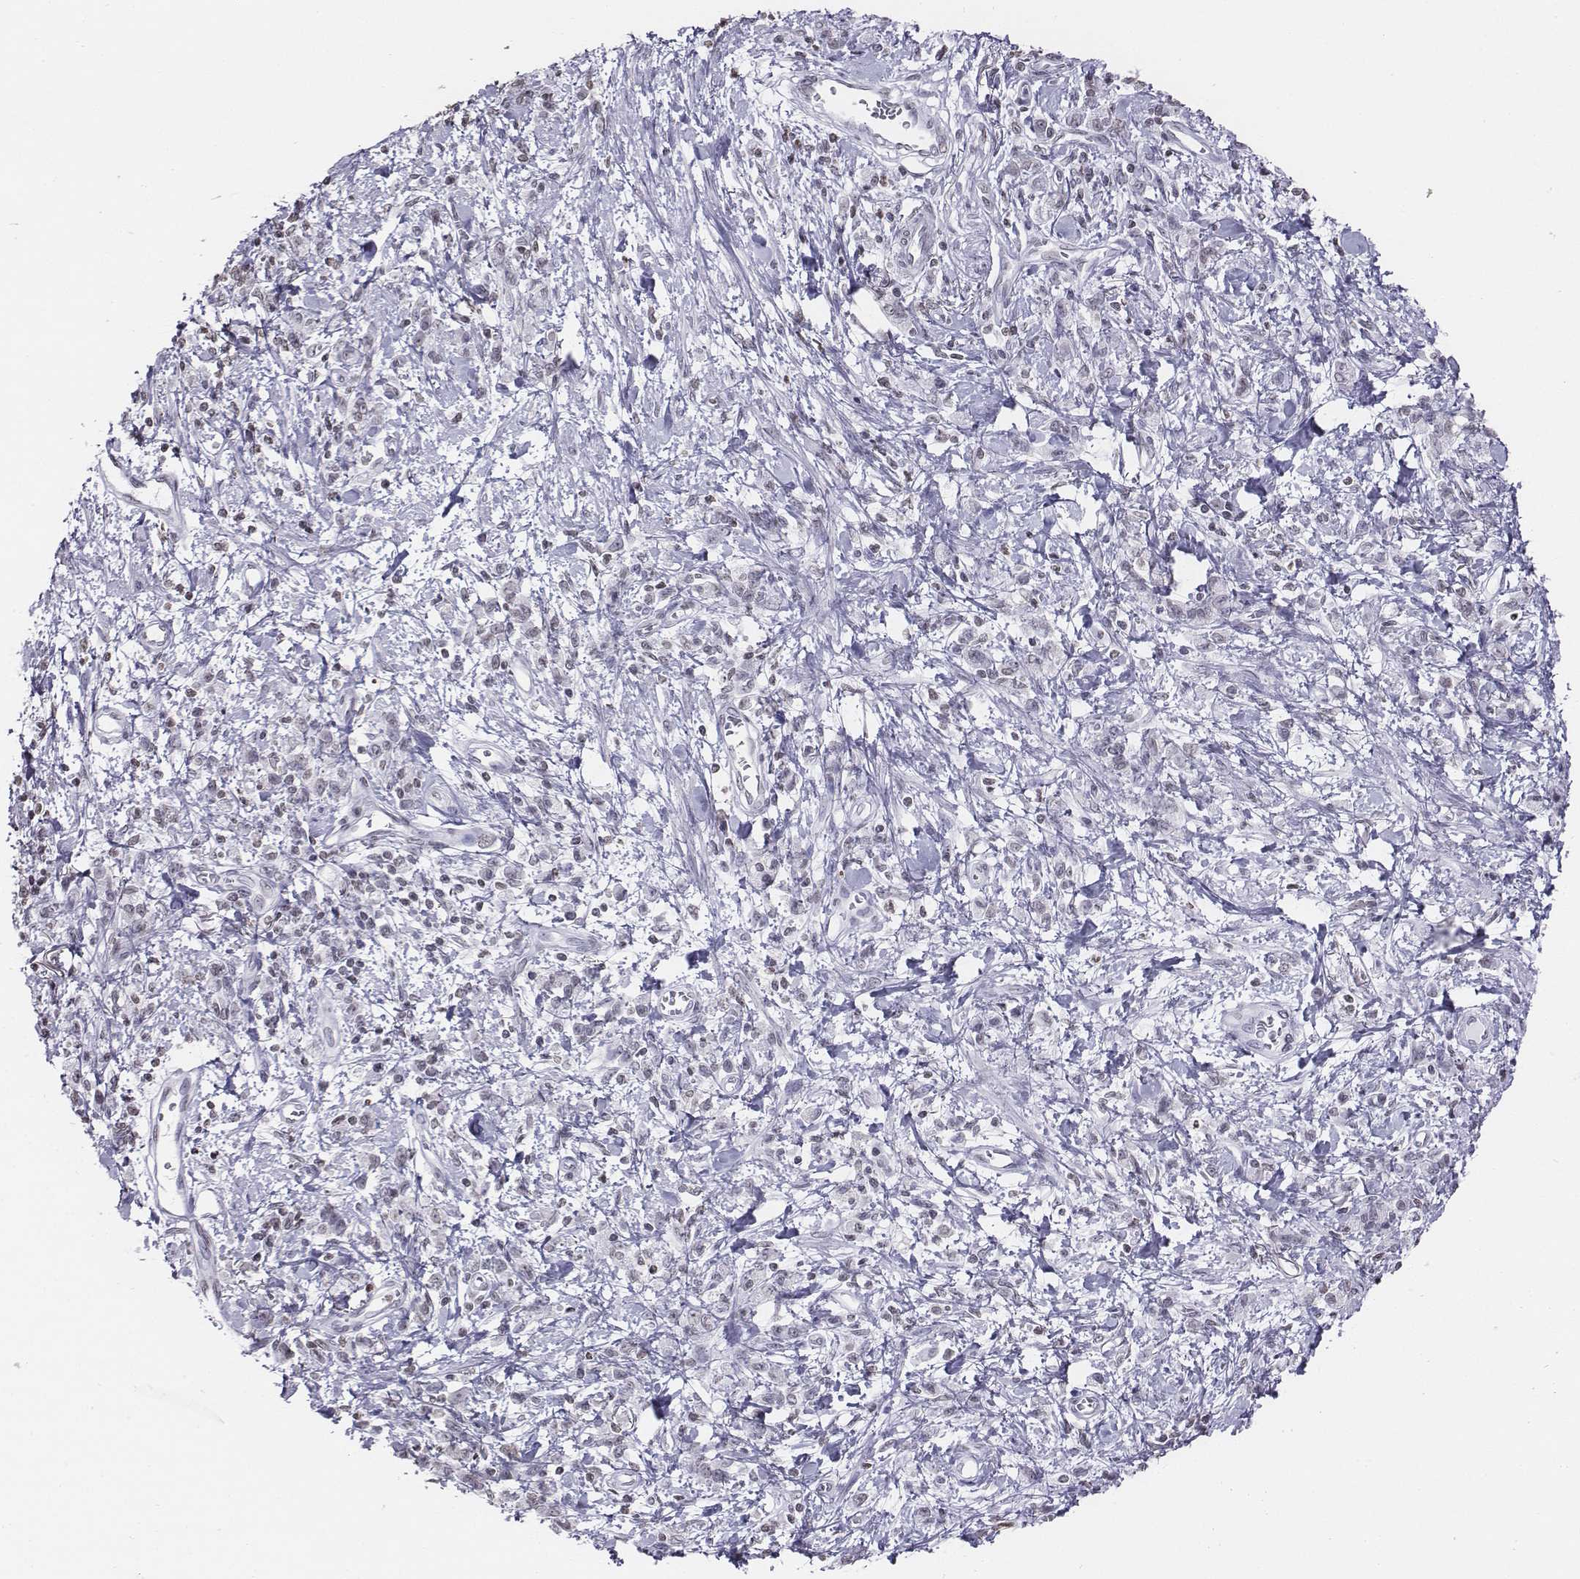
{"staining": {"intensity": "negative", "quantity": "none", "location": "none"}, "tissue": "stomach cancer", "cell_type": "Tumor cells", "image_type": "cancer", "snomed": [{"axis": "morphology", "description": "Adenocarcinoma, NOS"}, {"axis": "topography", "description": "Stomach"}], "caption": "Immunohistochemical staining of human stomach cancer reveals no significant positivity in tumor cells. The staining is performed using DAB brown chromogen with nuclei counter-stained in using hematoxylin.", "gene": "BARHL1", "patient": {"sex": "male", "age": 77}}